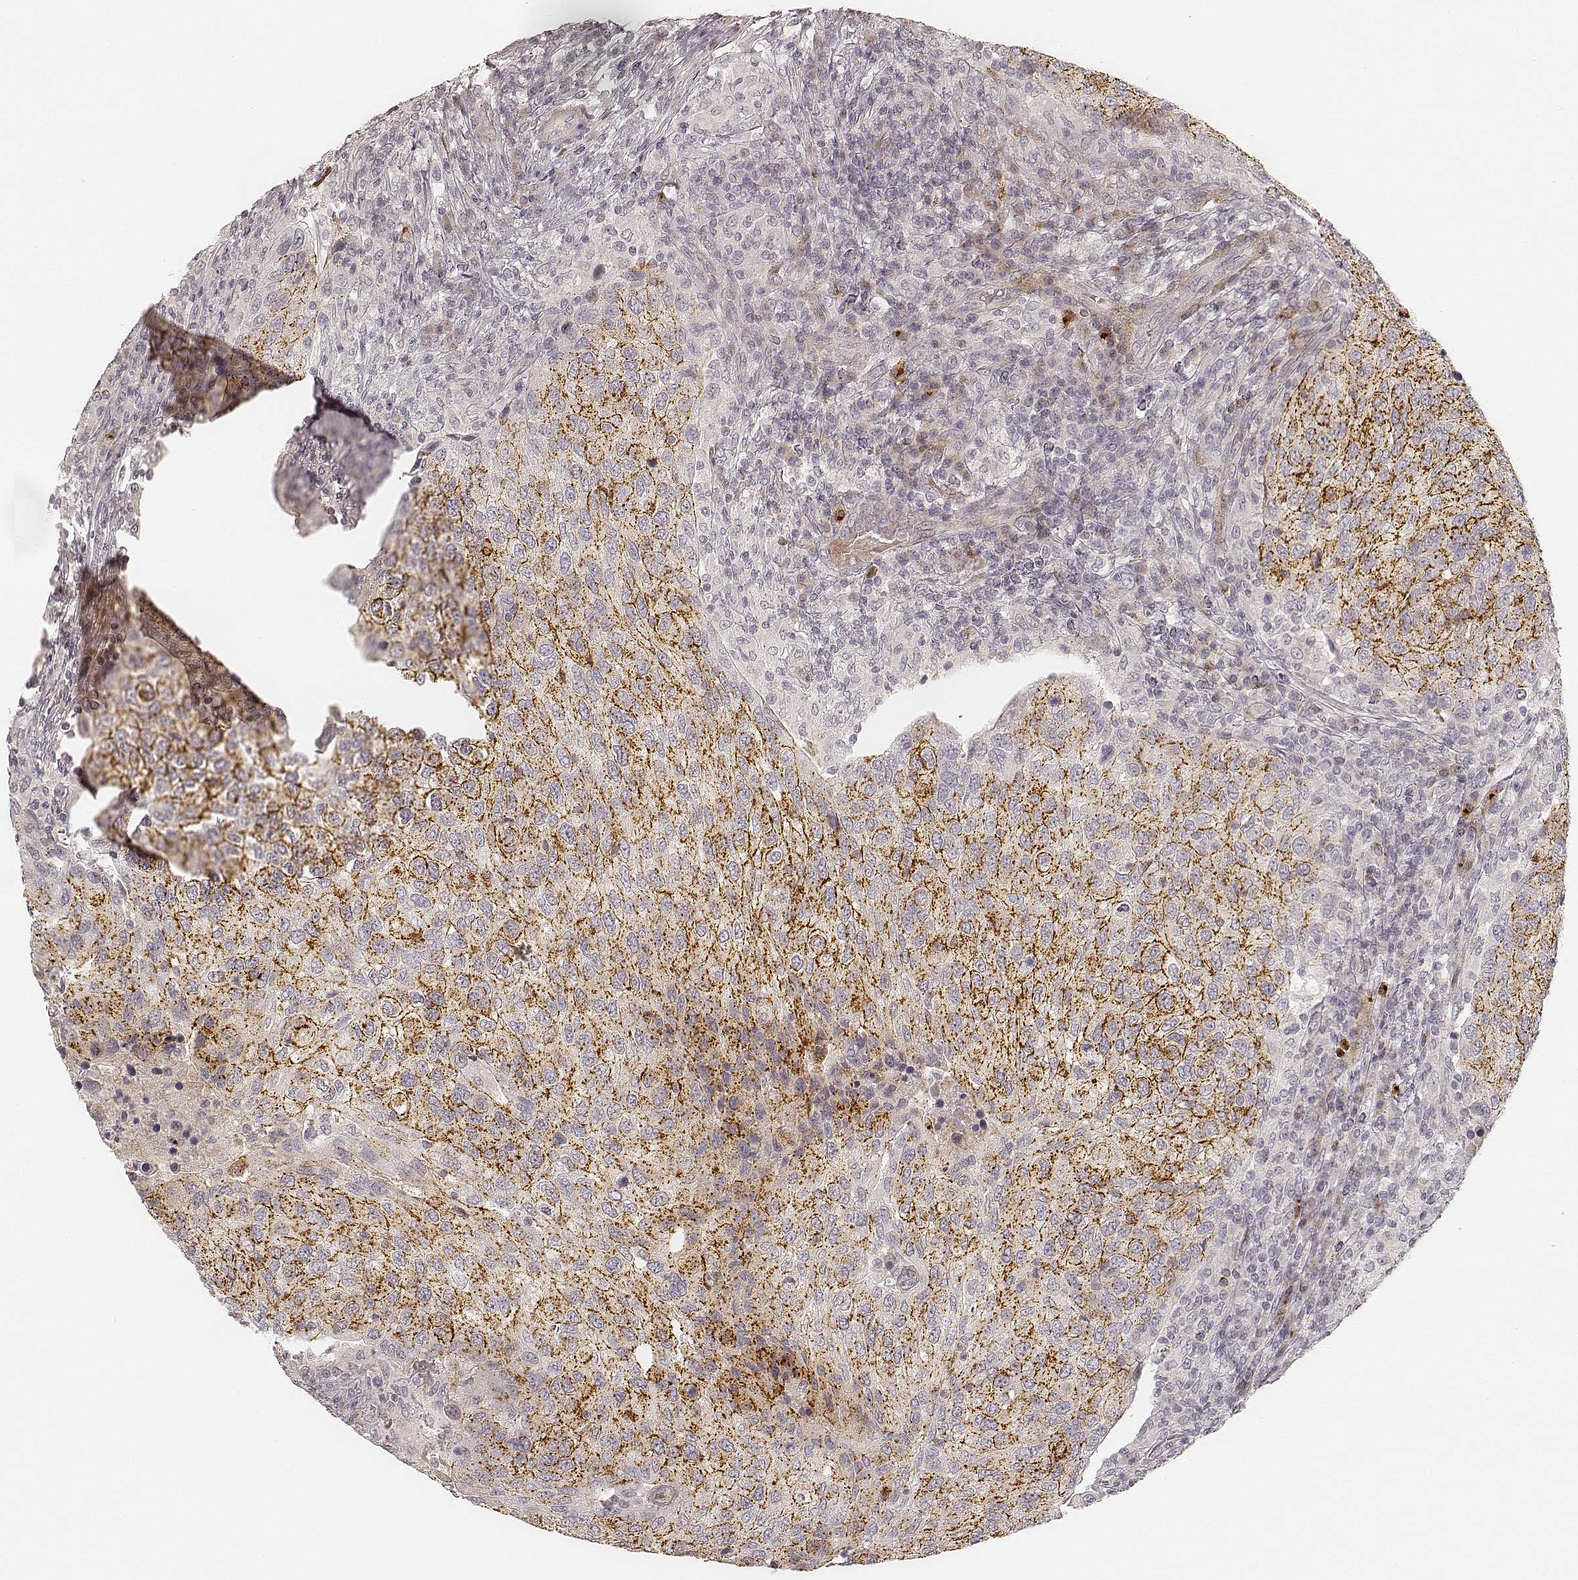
{"staining": {"intensity": "moderate", "quantity": "25%-75%", "location": "cytoplasmic/membranous"}, "tissue": "urothelial cancer", "cell_type": "Tumor cells", "image_type": "cancer", "snomed": [{"axis": "morphology", "description": "Urothelial carcinoma, High grade"}, {"axis": "topography", "description": "Urinary bladder"}], "caption": "Urothelial cancer stained with a protein marker displays moderate staining in tumor cells.", "gene": "GORASP2", "patient": {"sex": "female", "age": 78}}